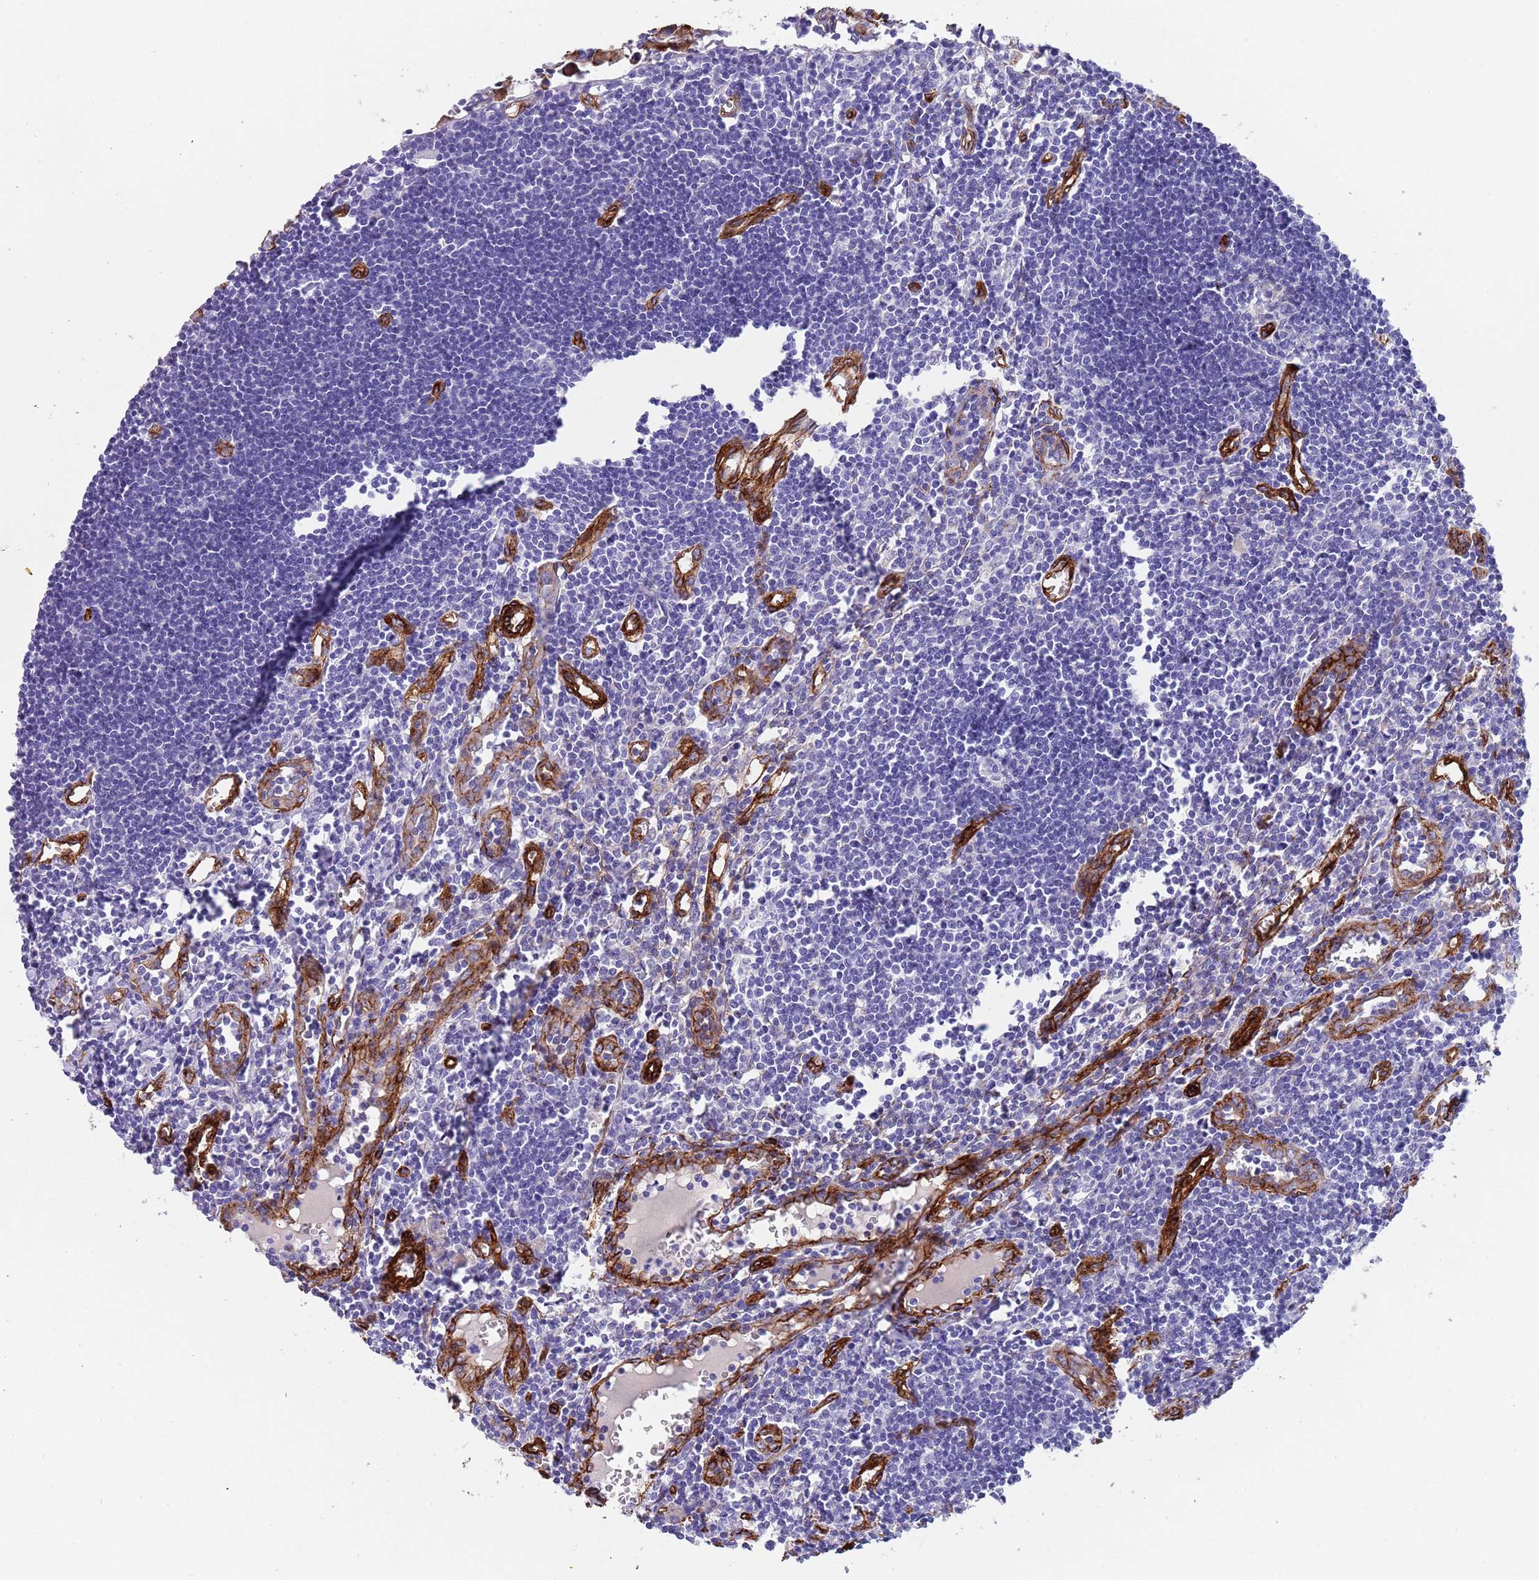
{"staining": {"intensity": "negative", "quantity": "none", "location": "none"}, "tissue": "lymph node", "cell_type": "Germinal center cells", "image_type": "normal", "snomed": [{"axis": "morphology", "description": "Normal tissue, NOS"}, {"axis": "morphology", "description": "Malignant melanoma, Metastatic site"}, {"axis": "topography", "description": "Lymph node"}], "caption": "A high-resolution image shows immunohistochemistry staining of benign lymph node, which demonstrates no significant expression in germinal center cells.", "gene": "CAV2", "patient": {"sex": "male", "age": 41}}